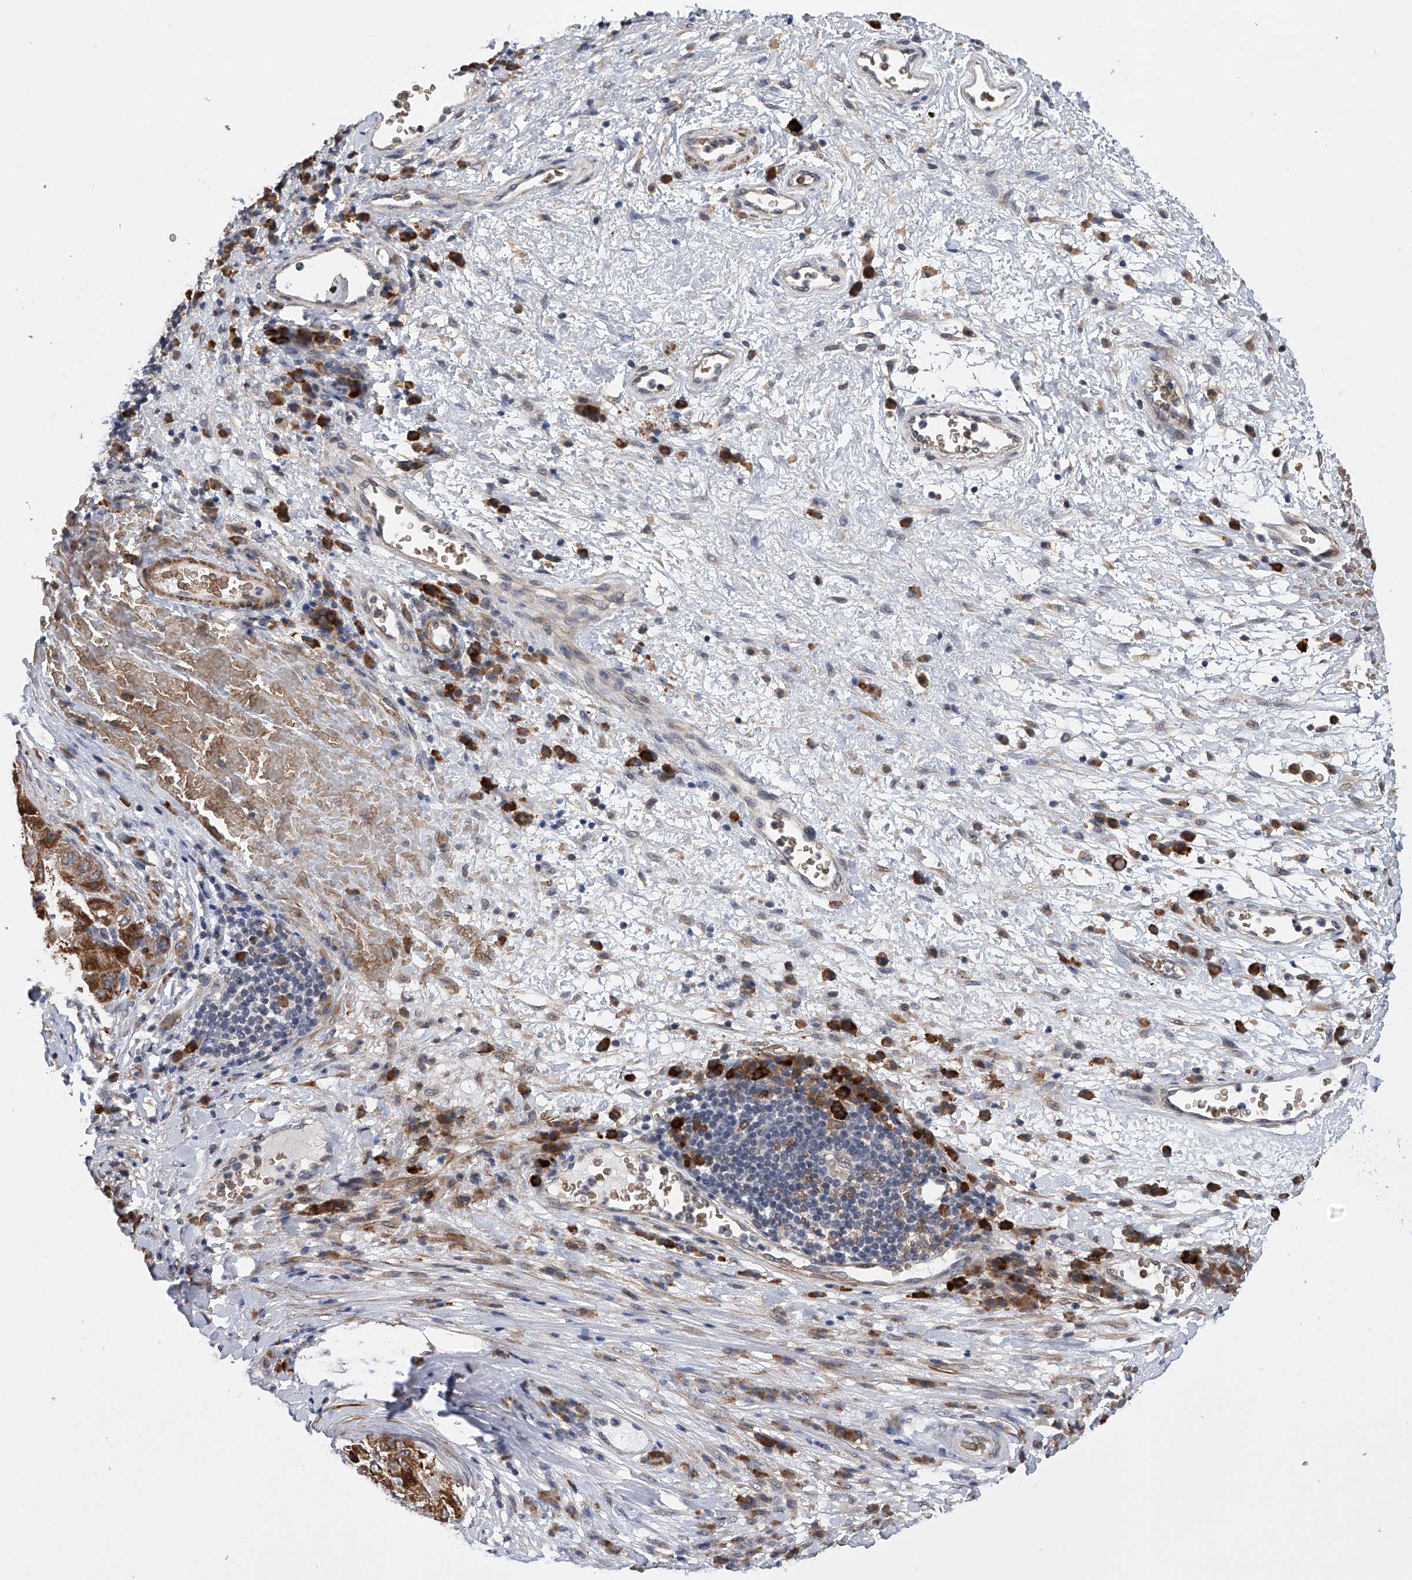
{"staining": {"intensity": "strong", "quantity": ">75%", "location": "cytoplasmic/membranous"}, "tissue": "liver cancer", "cell_type": "Tumor cells", "image_type": "cancer", "snomed": [{"axis": "morphology", "description": "Carcinoma, Hepatocellular, NOS"}, {"axis": "topography", "description": "Liver"}], "caption": "DAB immunohistochemical staining of liver hepatocellular carcinoma exhibits strong cytoplasmic/membranous protein expression in about >75% of tumor cells.", "gene": "SPOCK1", "patient": {"sex": "male", "age": 80}}